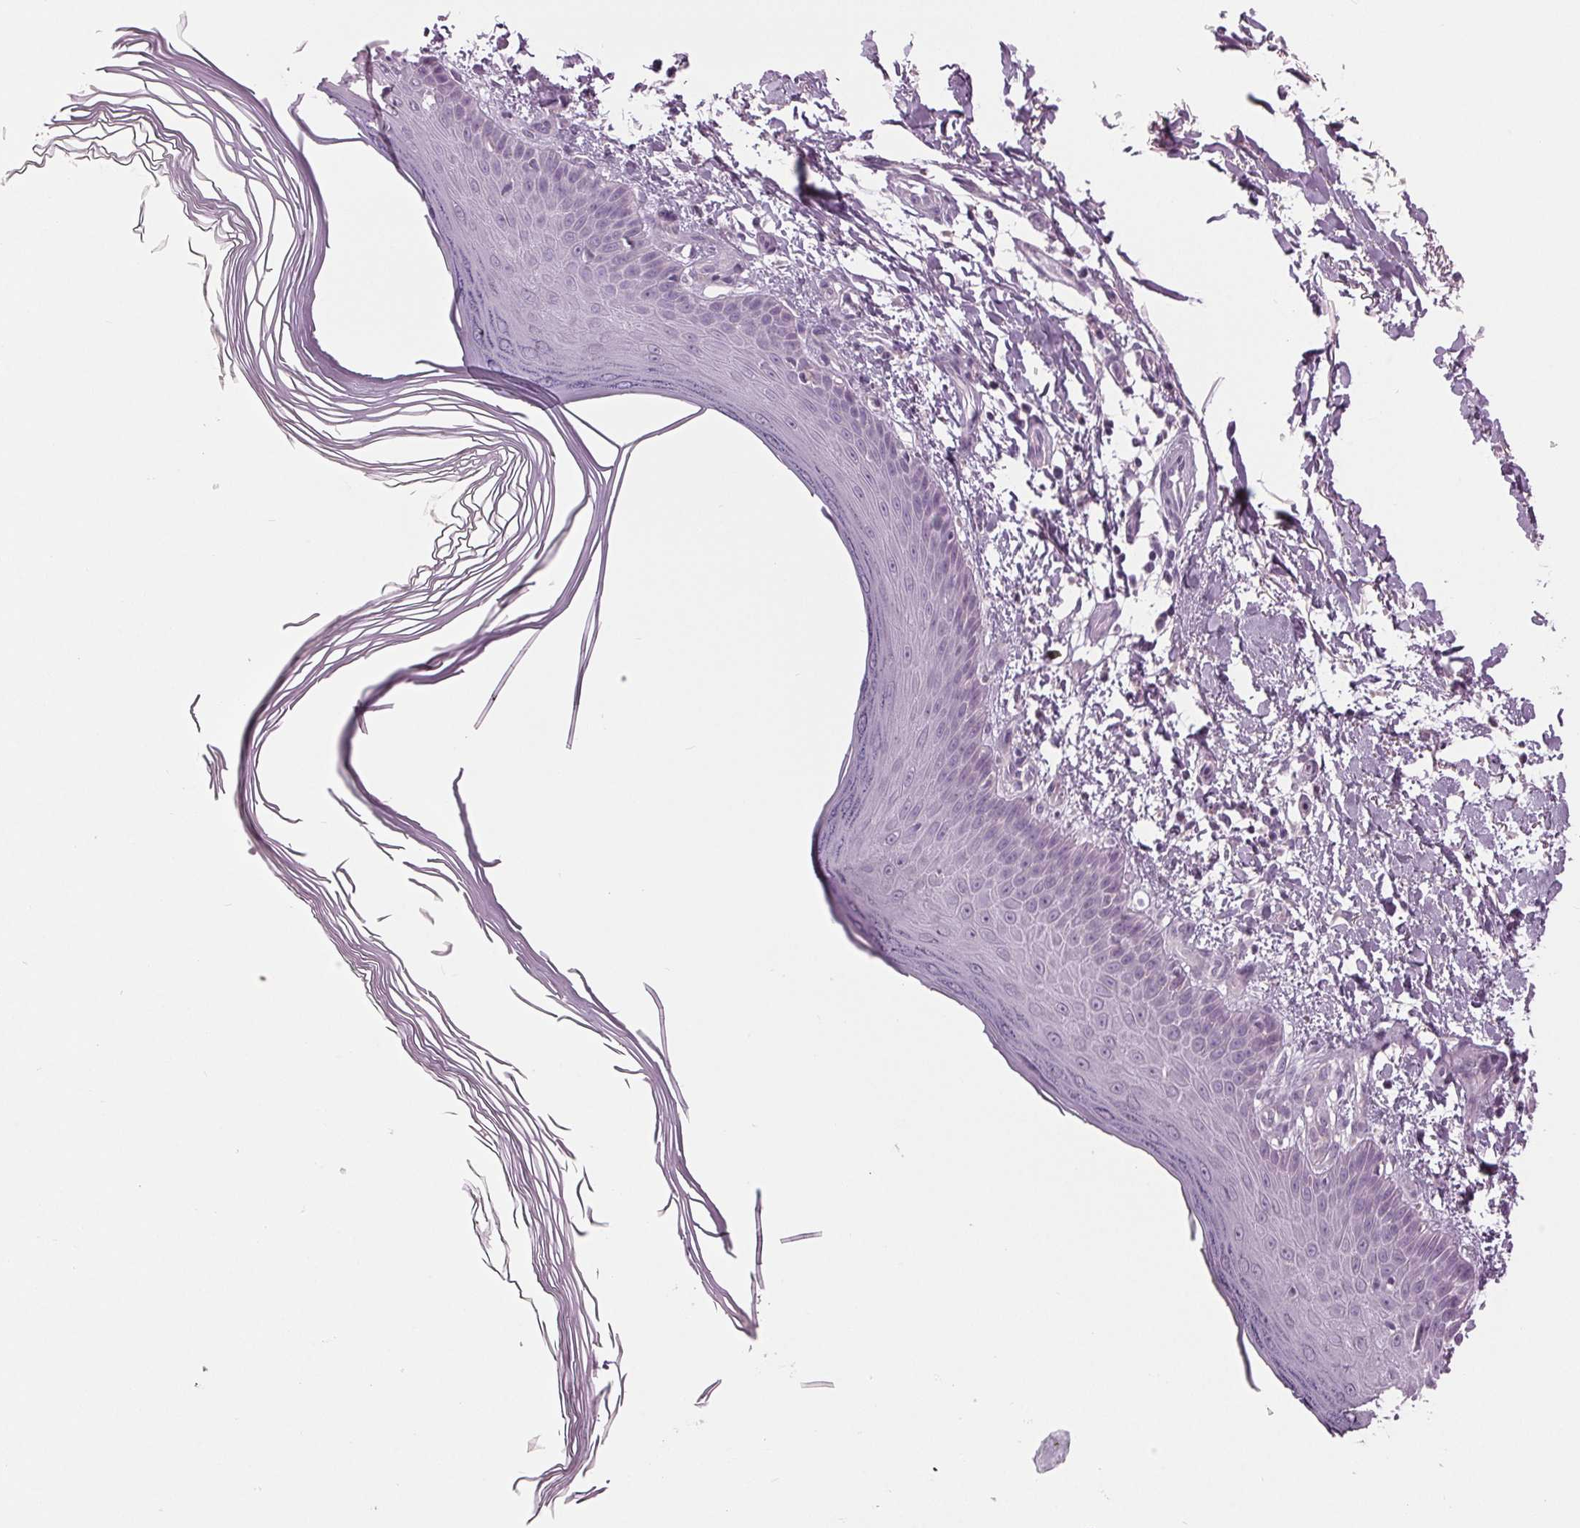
{"staining": {"intensity": "negative", "quantity": "none", "location": "none"}, "tissue": "skin", "cell_type": "Fibroblasts", "image_type": "normal", "snomed": [{"axis": "morphology", "description": "Normal tissue, NOS"}, {"axis": "topography", "description": "Skin"}], "caption": "Immunohistochemical staining of benign human skin reveals no significant positivity in fibroblasts.", "gene": "SAMD4A", "patient": {"sex": "female", "age": 62}}